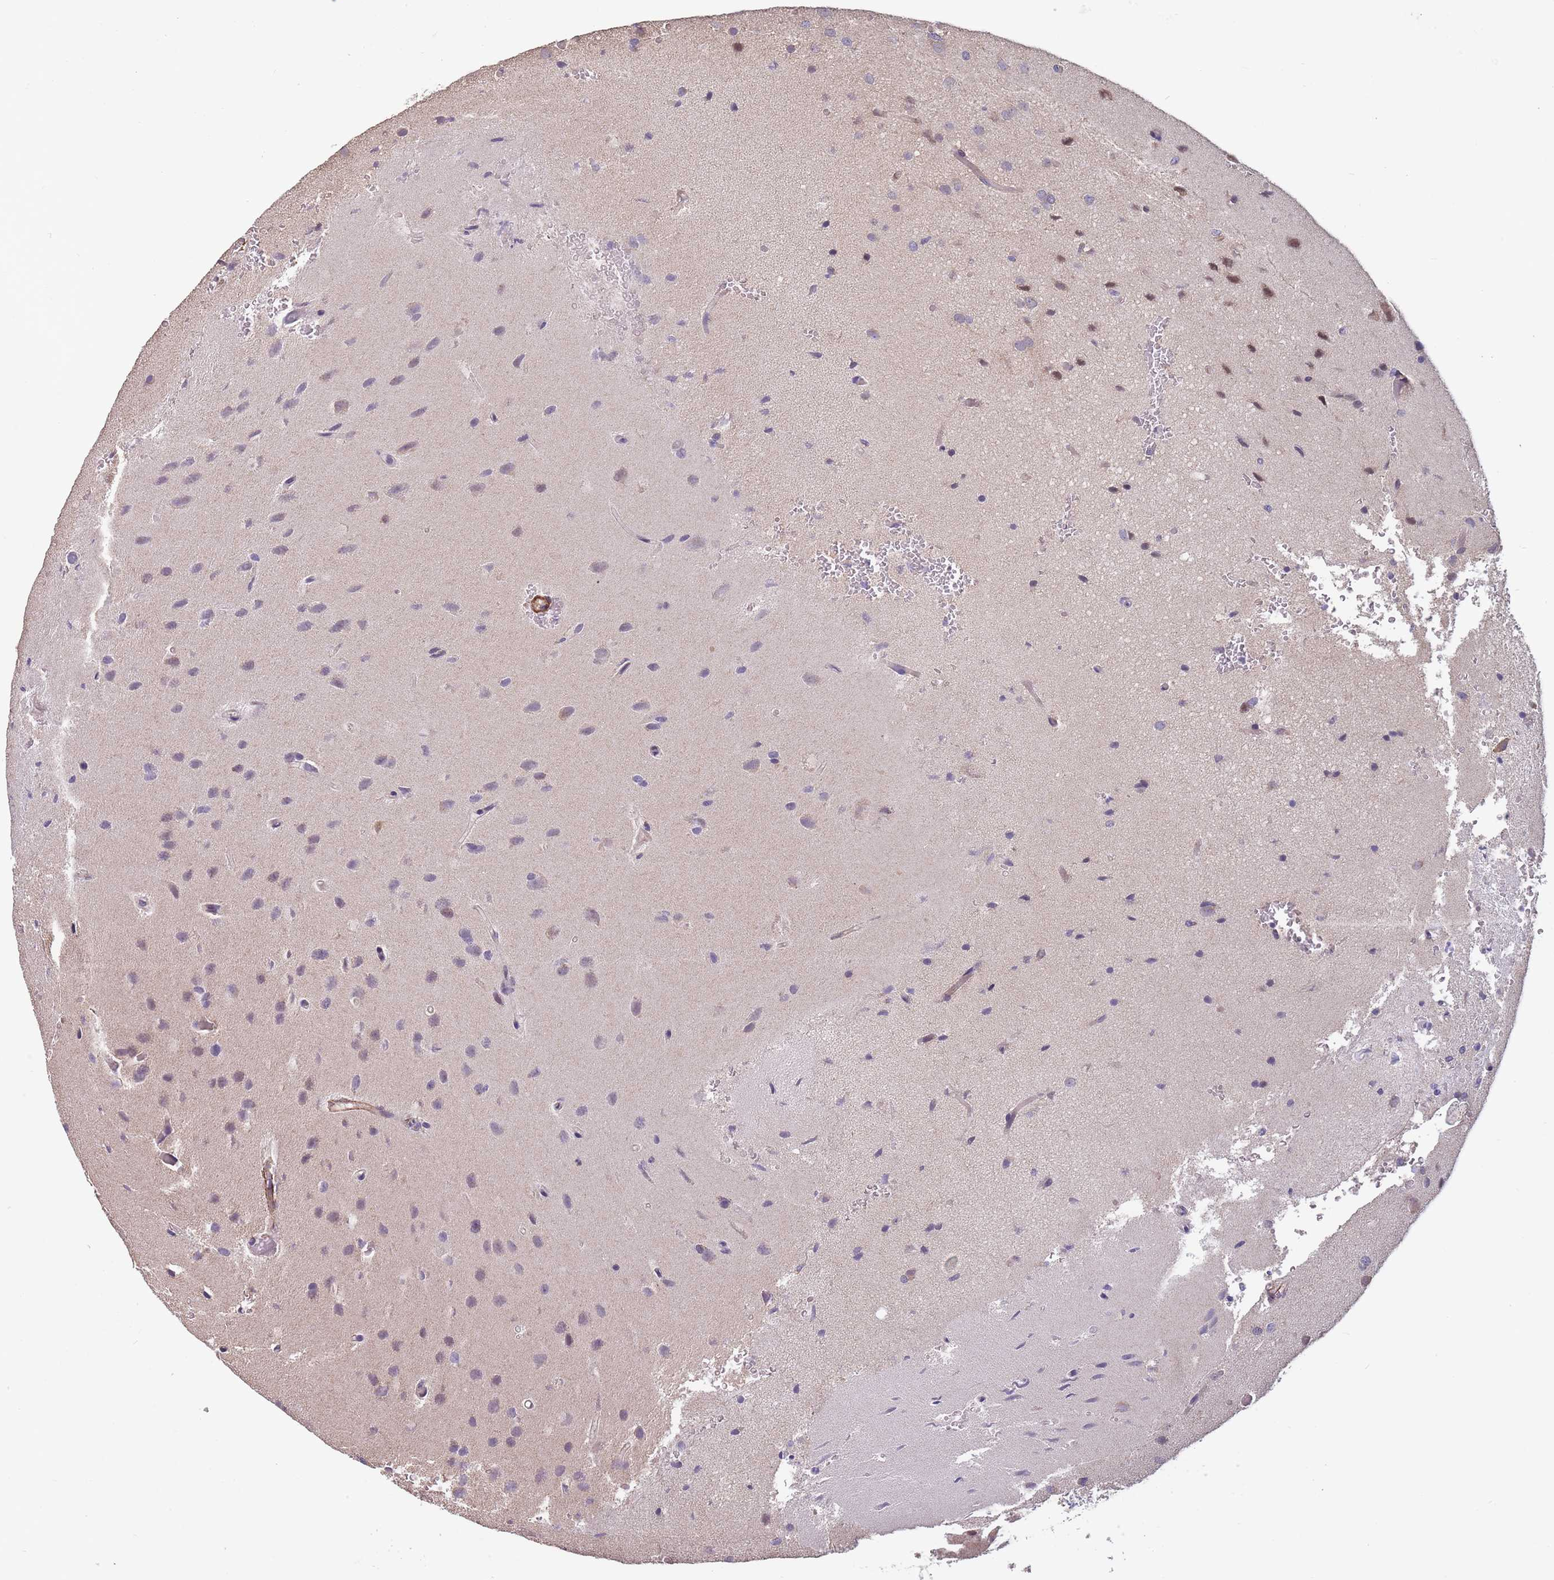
{"staining": {"intensity": "negative", "quantity": "none", "location": "none"}, "tissue": "glioma", "cell_type": "Tumor cells", "image_type": "cancer", "snomed": [{"axis": "morphology", "description": "Glioma, malignant, High grade"}, {"axis": "topography", "description": "Brain"}], "caption": "Protein analysis of malignant glioma (high-grade) reveals no significant expression in tumor cells.", "gene": "TOMM40L", "patient": {"sex": "female", "age": 50}}